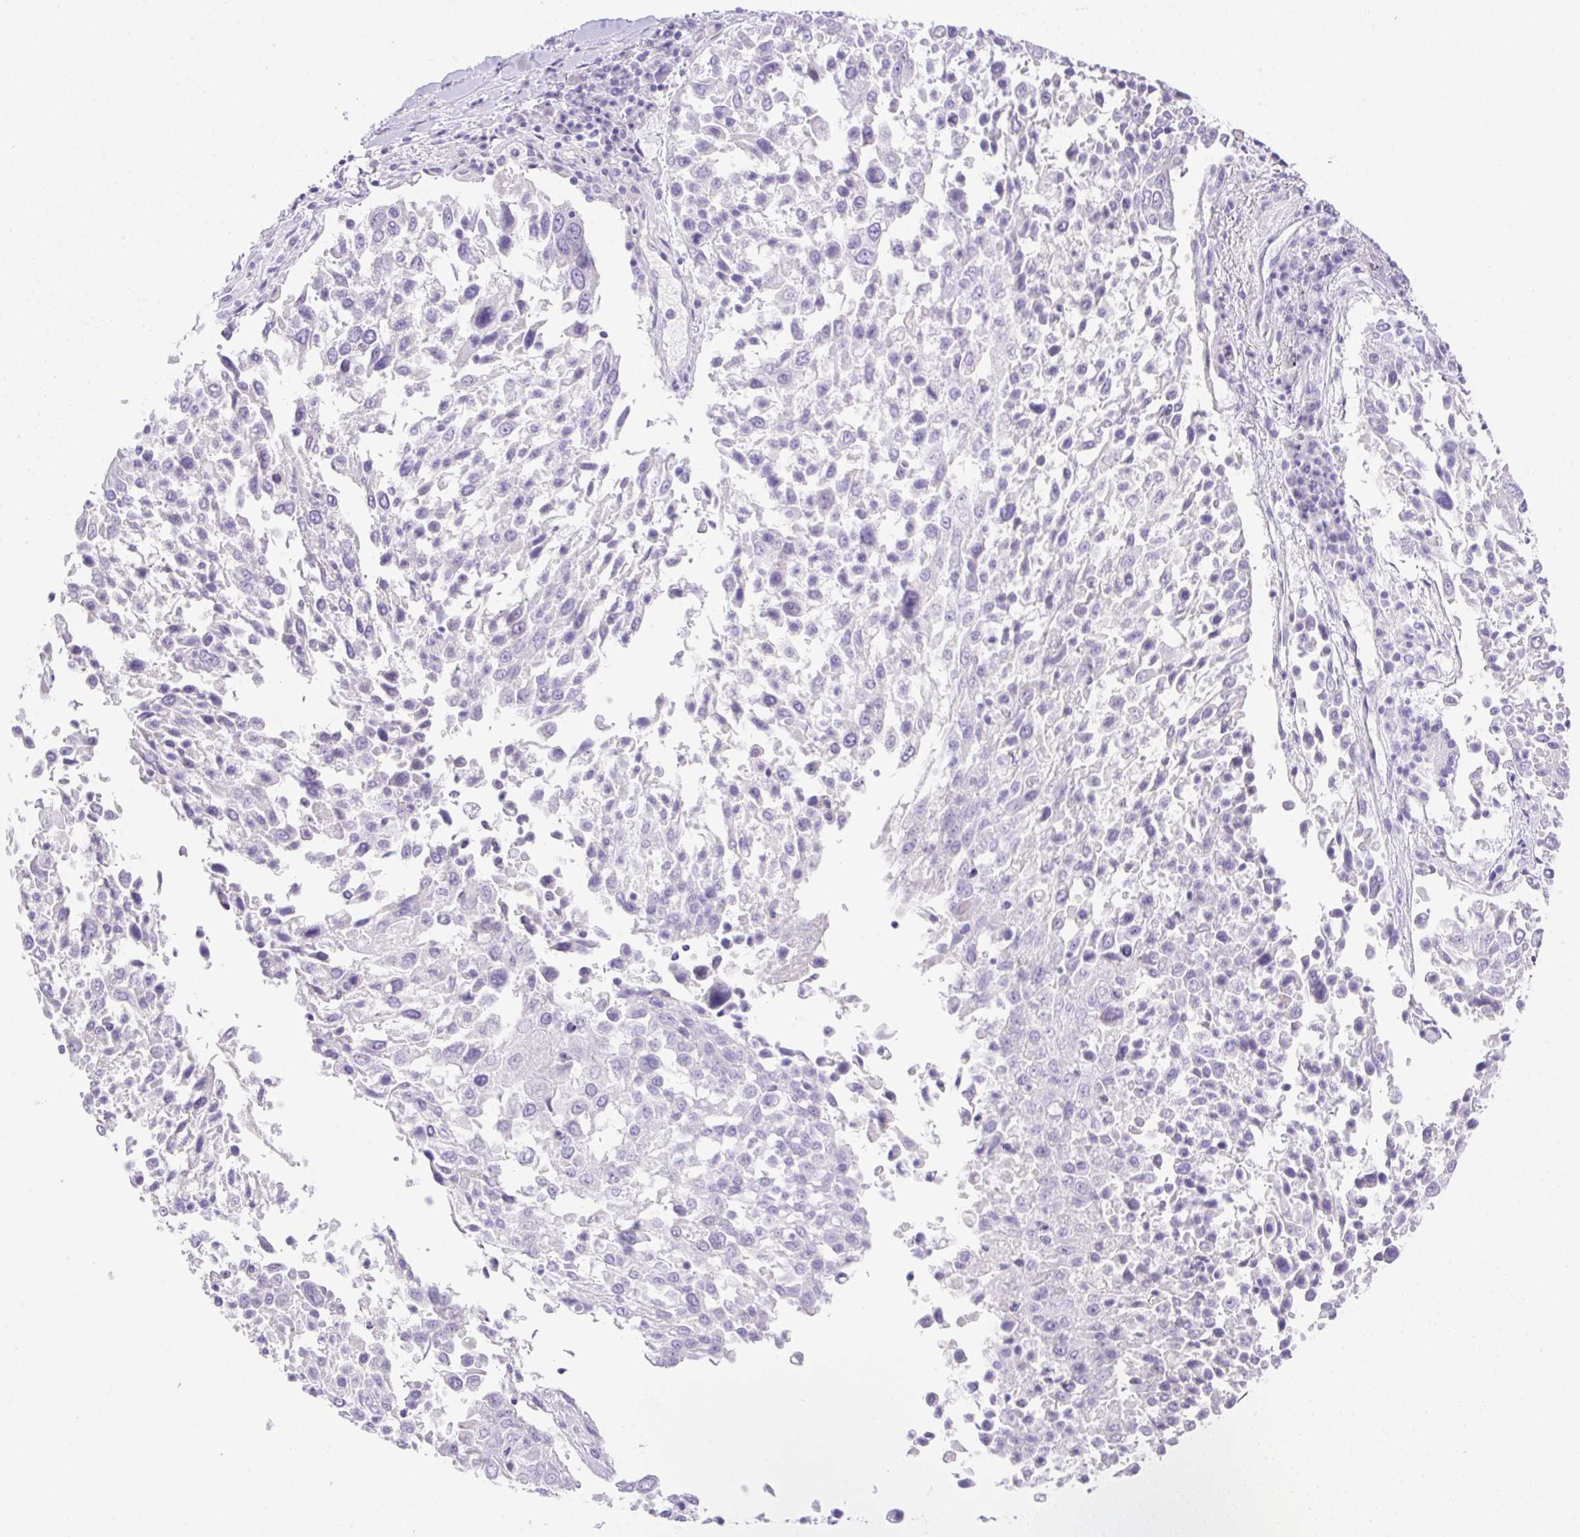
{"staining": {"intensity": "negative", "quantity": "none", "location": "none"}, "tissue": "lung cancer", "cell_type": "Tumor cells", "image_type": "cancer", "snomed": [{"axis": "morphology", "description": "Squamous cell carcinoma, NOS"}, {"axis": "topography", "description": "Lung"}], "caption": "Immunohistochemical staining of human lung cancer (squamous cell carcinoma) exhibits no significant staining in tumor cells.", "gene": "CDX1", "patient": {"sex": "male", "age": 65}}